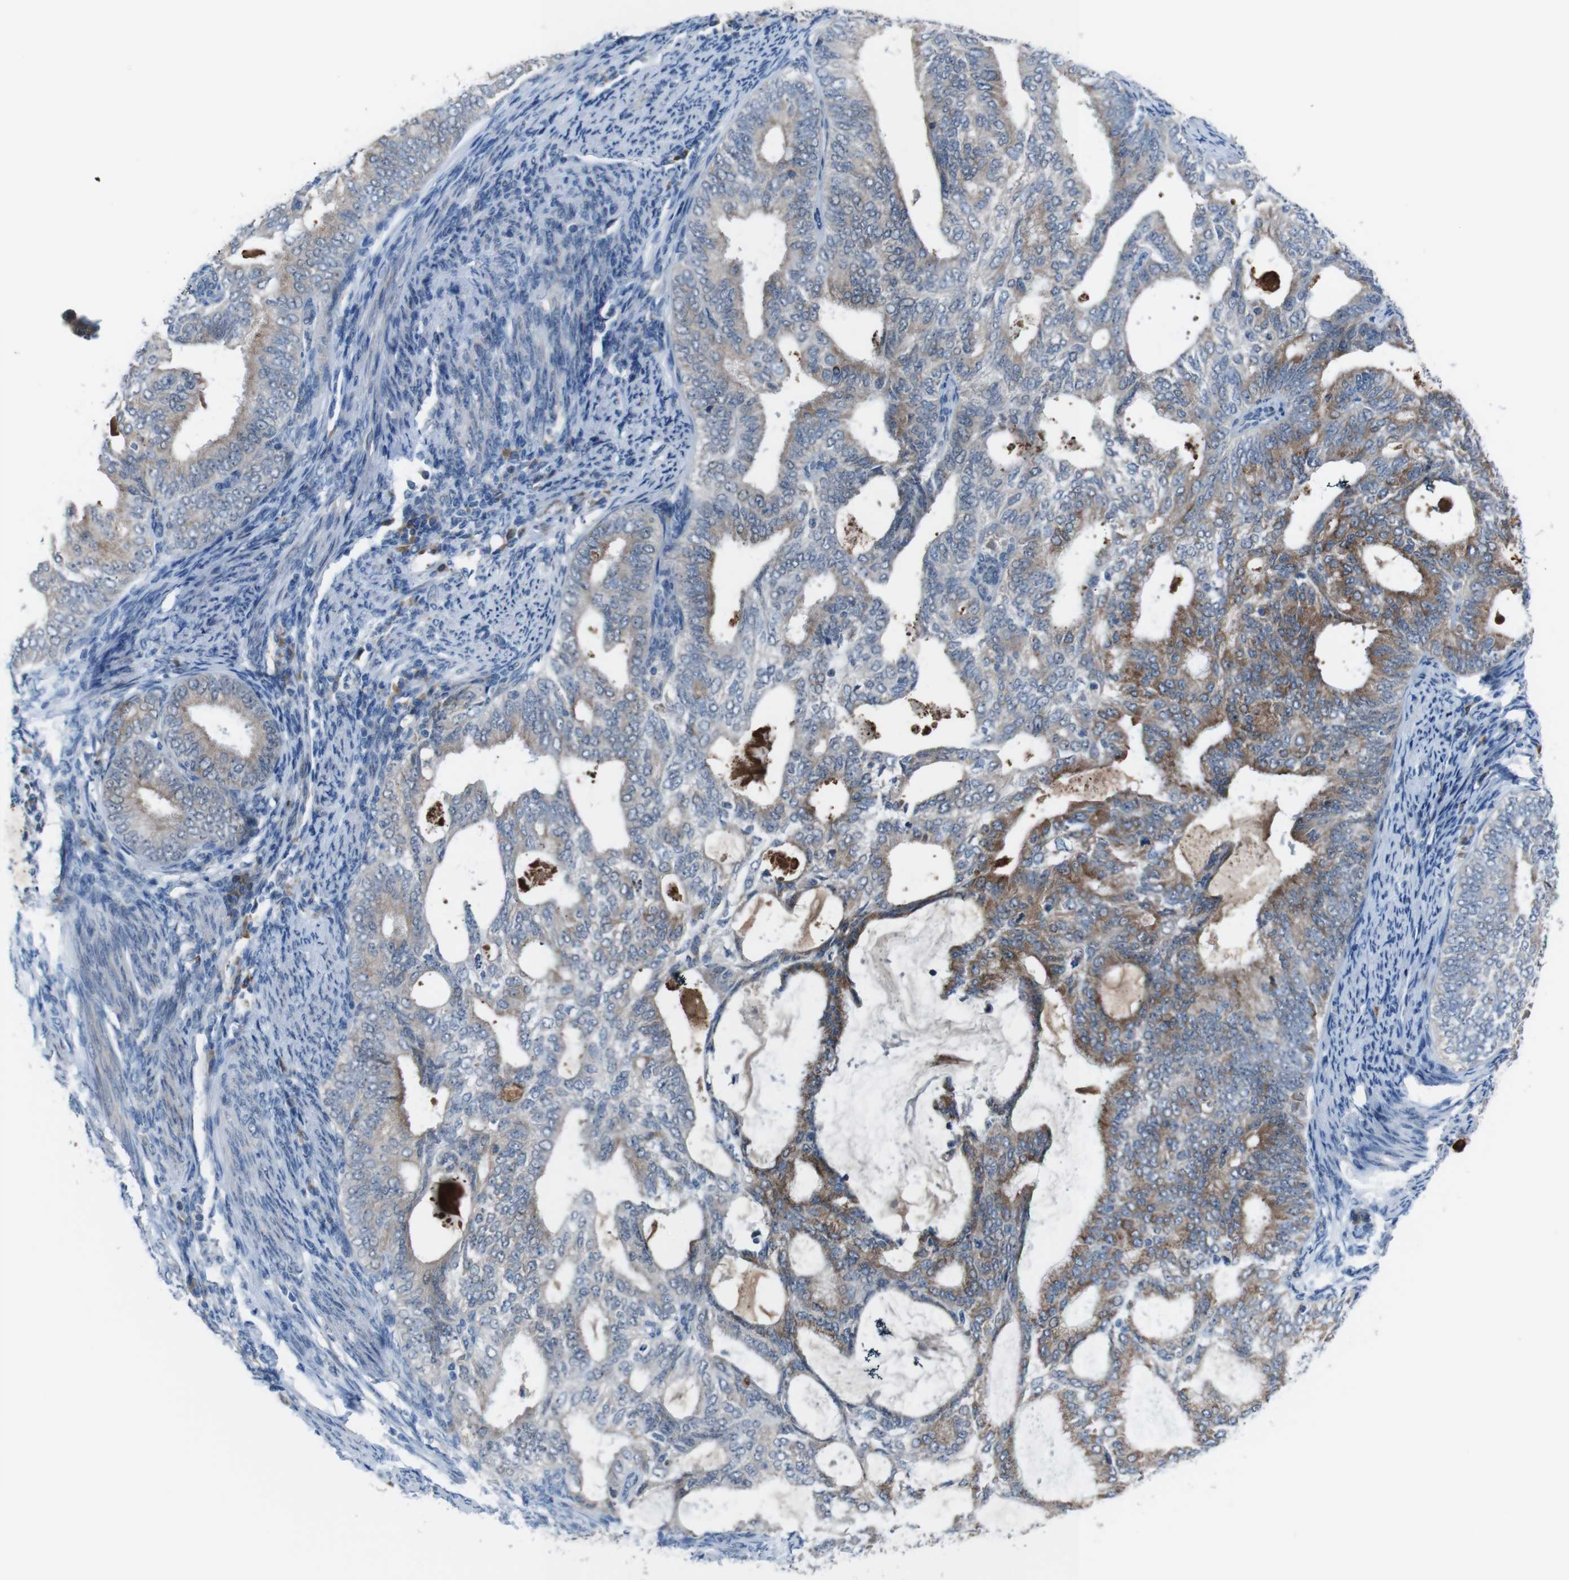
{"staining": {"intensity": "moderate", "quantity": "25%-75%", "location": "cytoplasmic/membranous"}, "tissue": "endometrial cancer", "cell_type": "Tumor cells", "image_type": "cancer", "snomed": [{"axis": "morphology", "description": "Adenocarcinoma, NOS"}, {"axis": "topography", "description": "Endometrium"}], "caption": "The immunohistochemical stain labels moderate cytoplasmic/membranous expression in tumor cells of adenocarcinoma (endometrial) tissue. (brown staining indicates protein expression, while blue staining denotes nuclei).", "gene": "CDH22", "patient": {"sex": "female", "age": 58}}